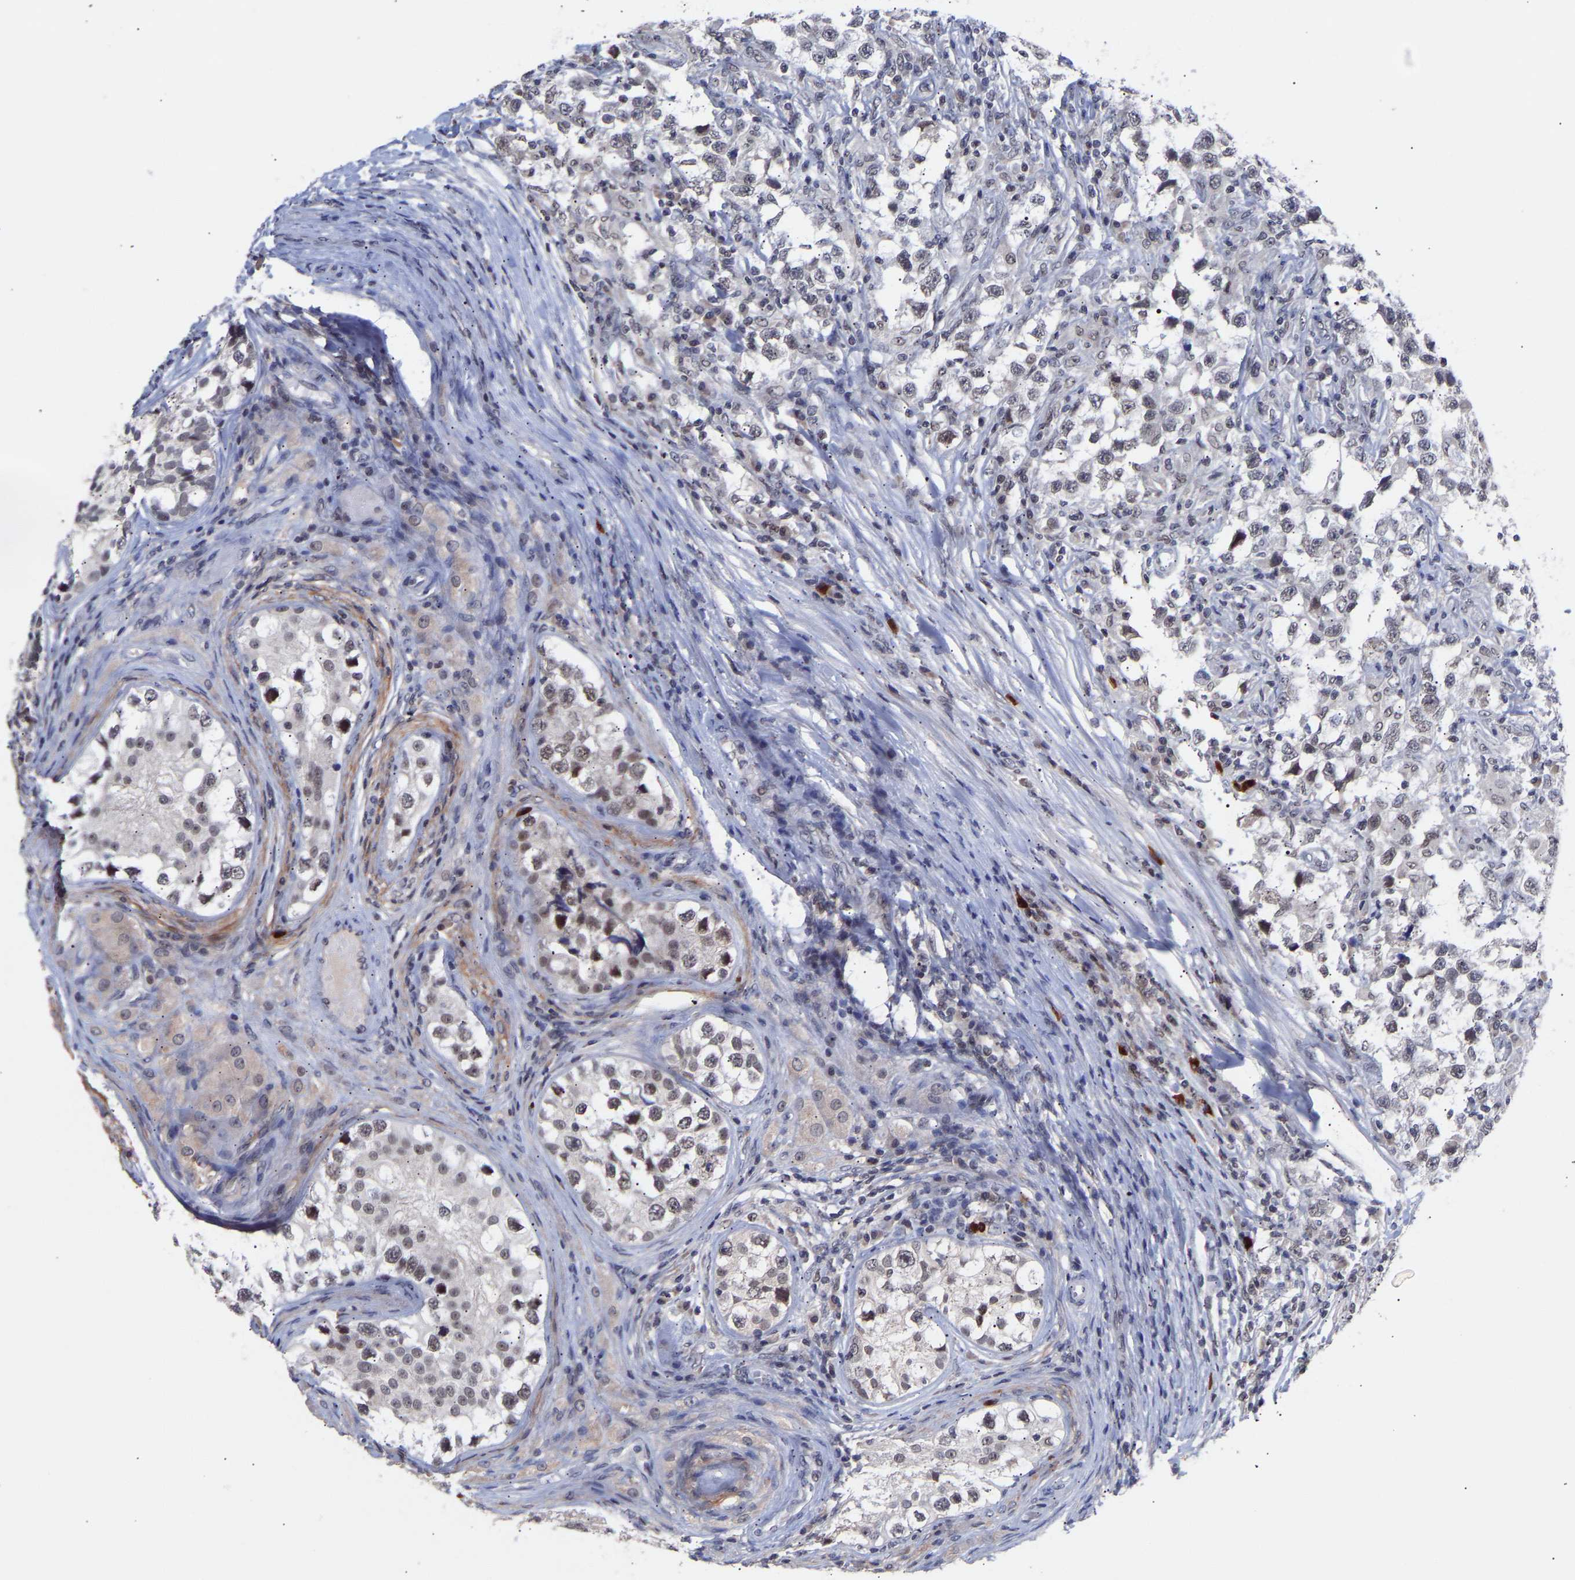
{"staining": {"intensity": "negative", "quantity": "none", "location": "none"}, "tissue": "testis cancer", "cell_type": "Tumor cells", "image_type": "cancer", "snomed": [{"axis": "morphology", "description": "Carcinoma, Embryonal, NOS"}, {"axis": "topography", "description": "Testis"}], "caption": "This is a photomicrograph of immunohistochemistry (IHC) staining of testis embryonal carcinoma, which shows no staining in tumor cells.", "gene": "RBM15", "patient": {"sex": "male", "age": 21}}